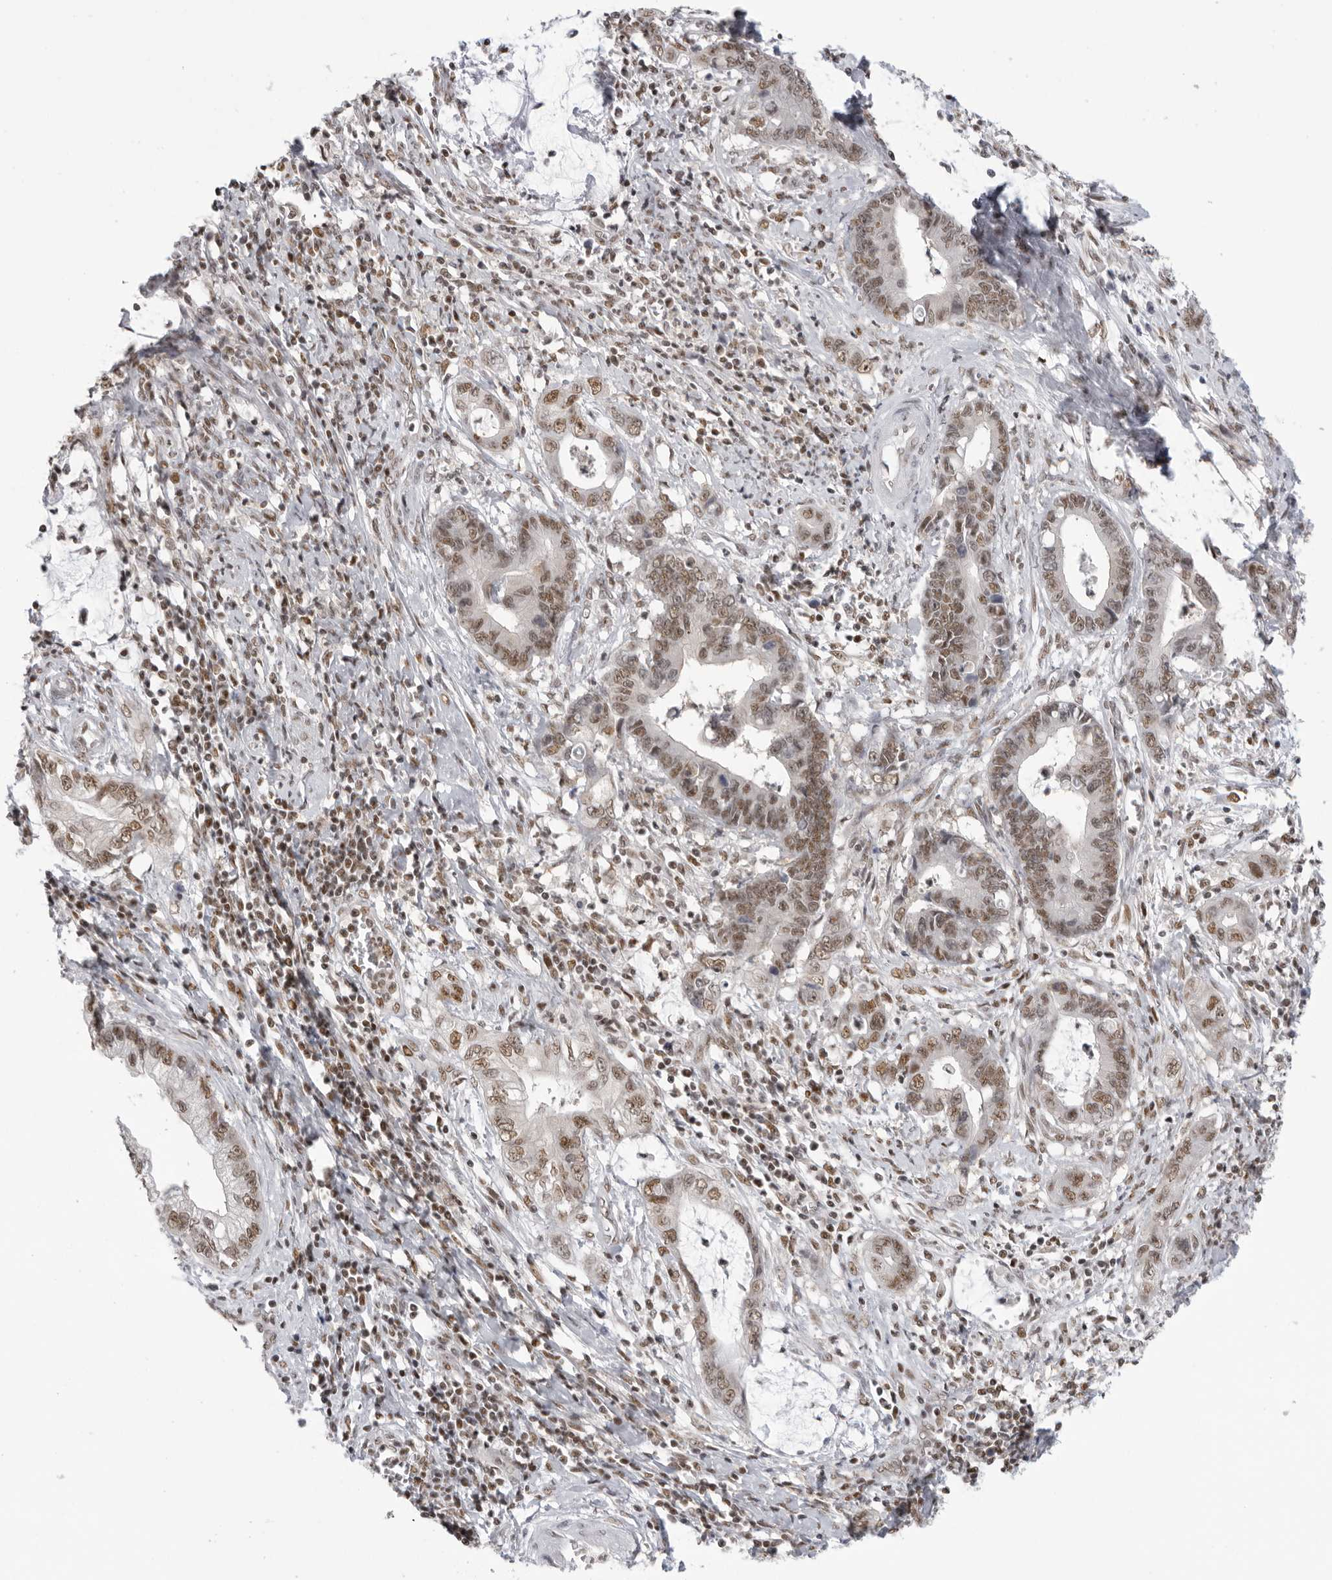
{"staining": {"intensity": "moderate", "quantity": ">75%", "location": "nuclear"}, "tissue": "cervical cancer", "cell_type": "Tumor cells", "image_type": "cancer", "snomed": [{"axis": "morphology", "description": "Adenocarcinoma, NOS"}, {"axis": "topography", "description": "Cervix"}], "caption": "Protein expression analysis of adenocarcinoma (cervical) displays moderate nuclear expression in about >75% of tumor cells.", "gene": "RPA2", "patient": {"sex": "female", "age": 44}}